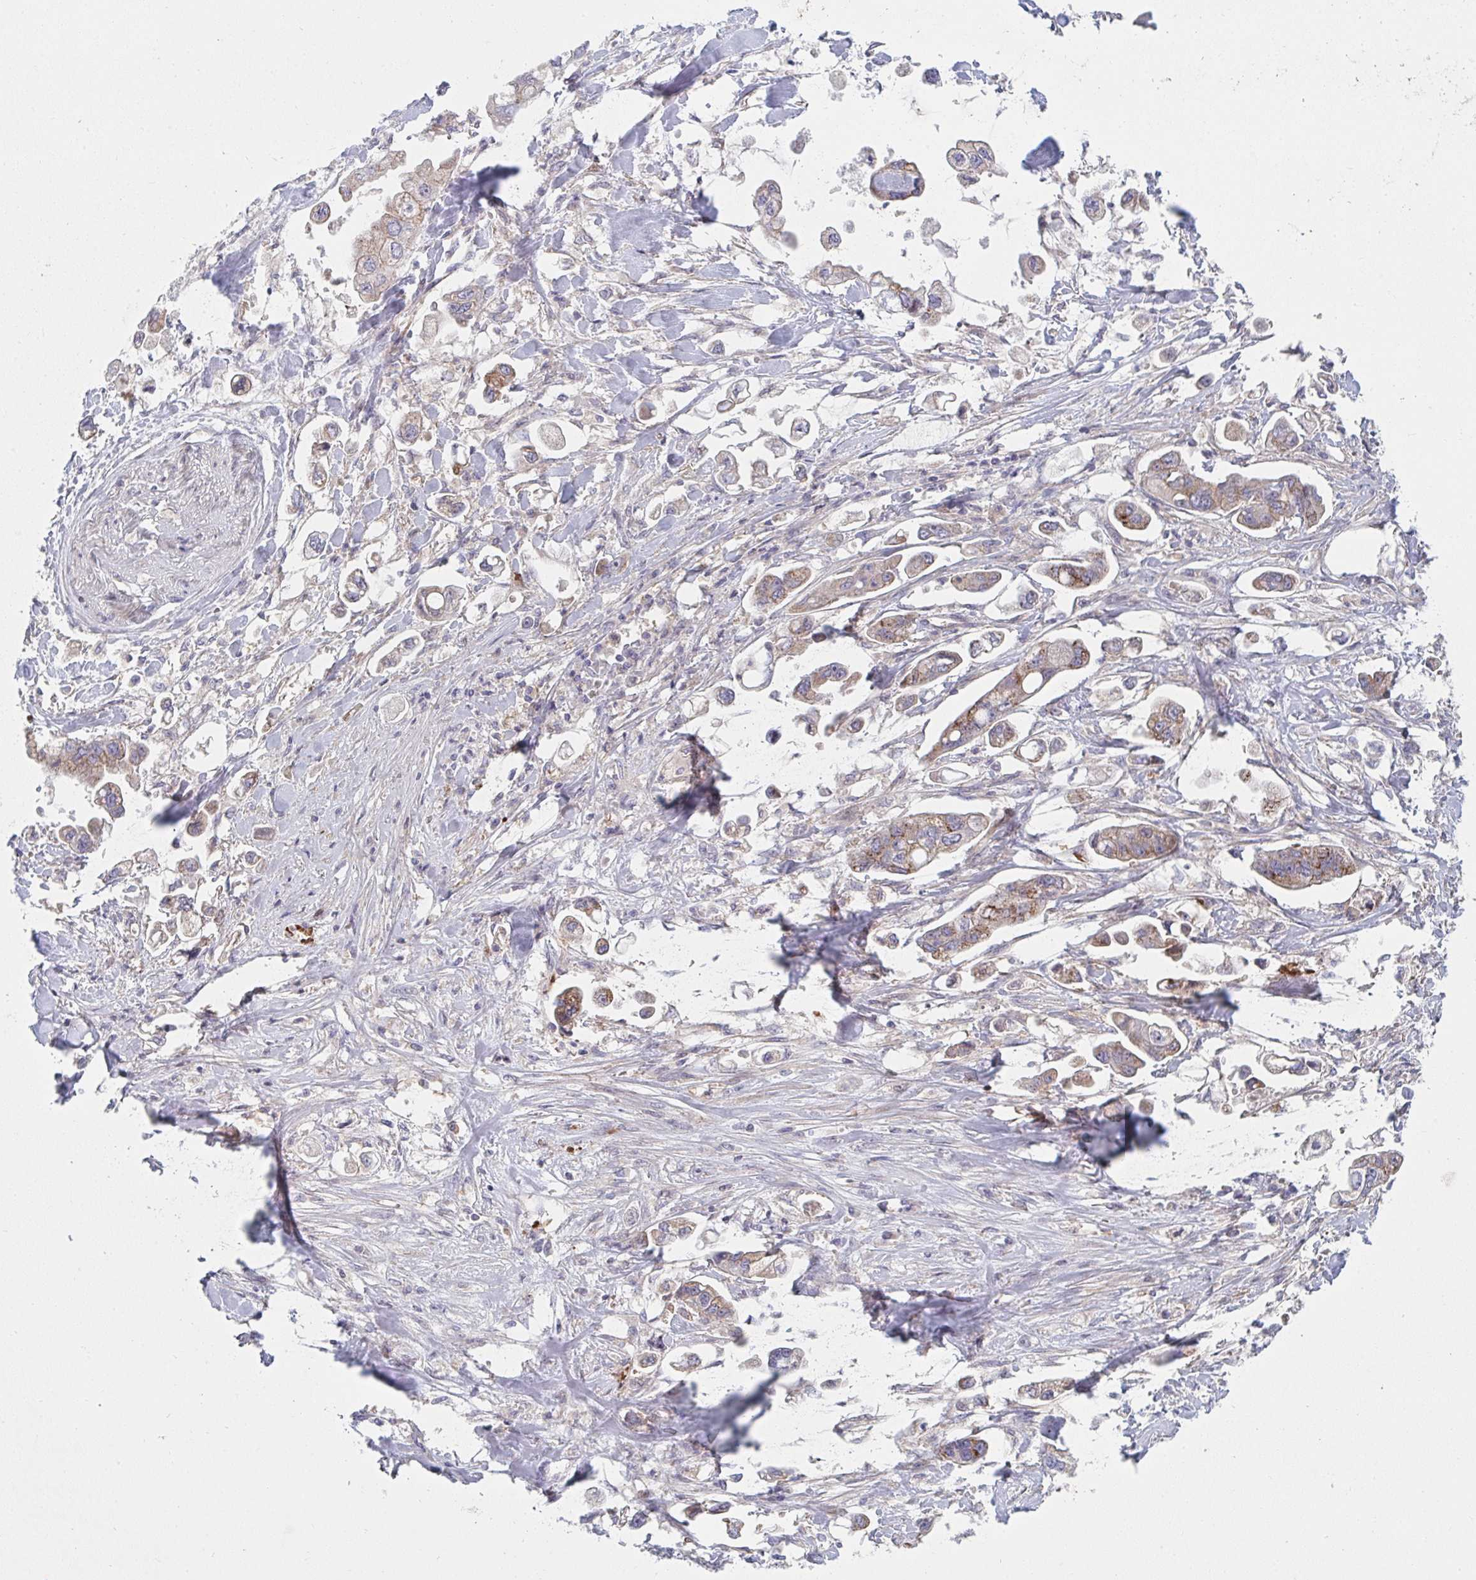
{"staining": {"intensity": "moderate", "quantity": "25%-75%", "location": "cytoplasmic/membranous"}, "tissue": "stomach cancer", "cell_type": "Tumor cells", "image_type": "cancer", "snomed": [{"axis": "morphology", "description": "Adenocarcinoma, NOS"}, {"axis": "topography", "description": "Stomach"}], "caption": "Protein analysis of stomach adenocarcinoma tissue exhibits moderate cytoplasmic/membranous staining in about 25%-75% of tumor cells.", "gene": "TNFSF4", "patient": {"sex": "male", "age": 62}}